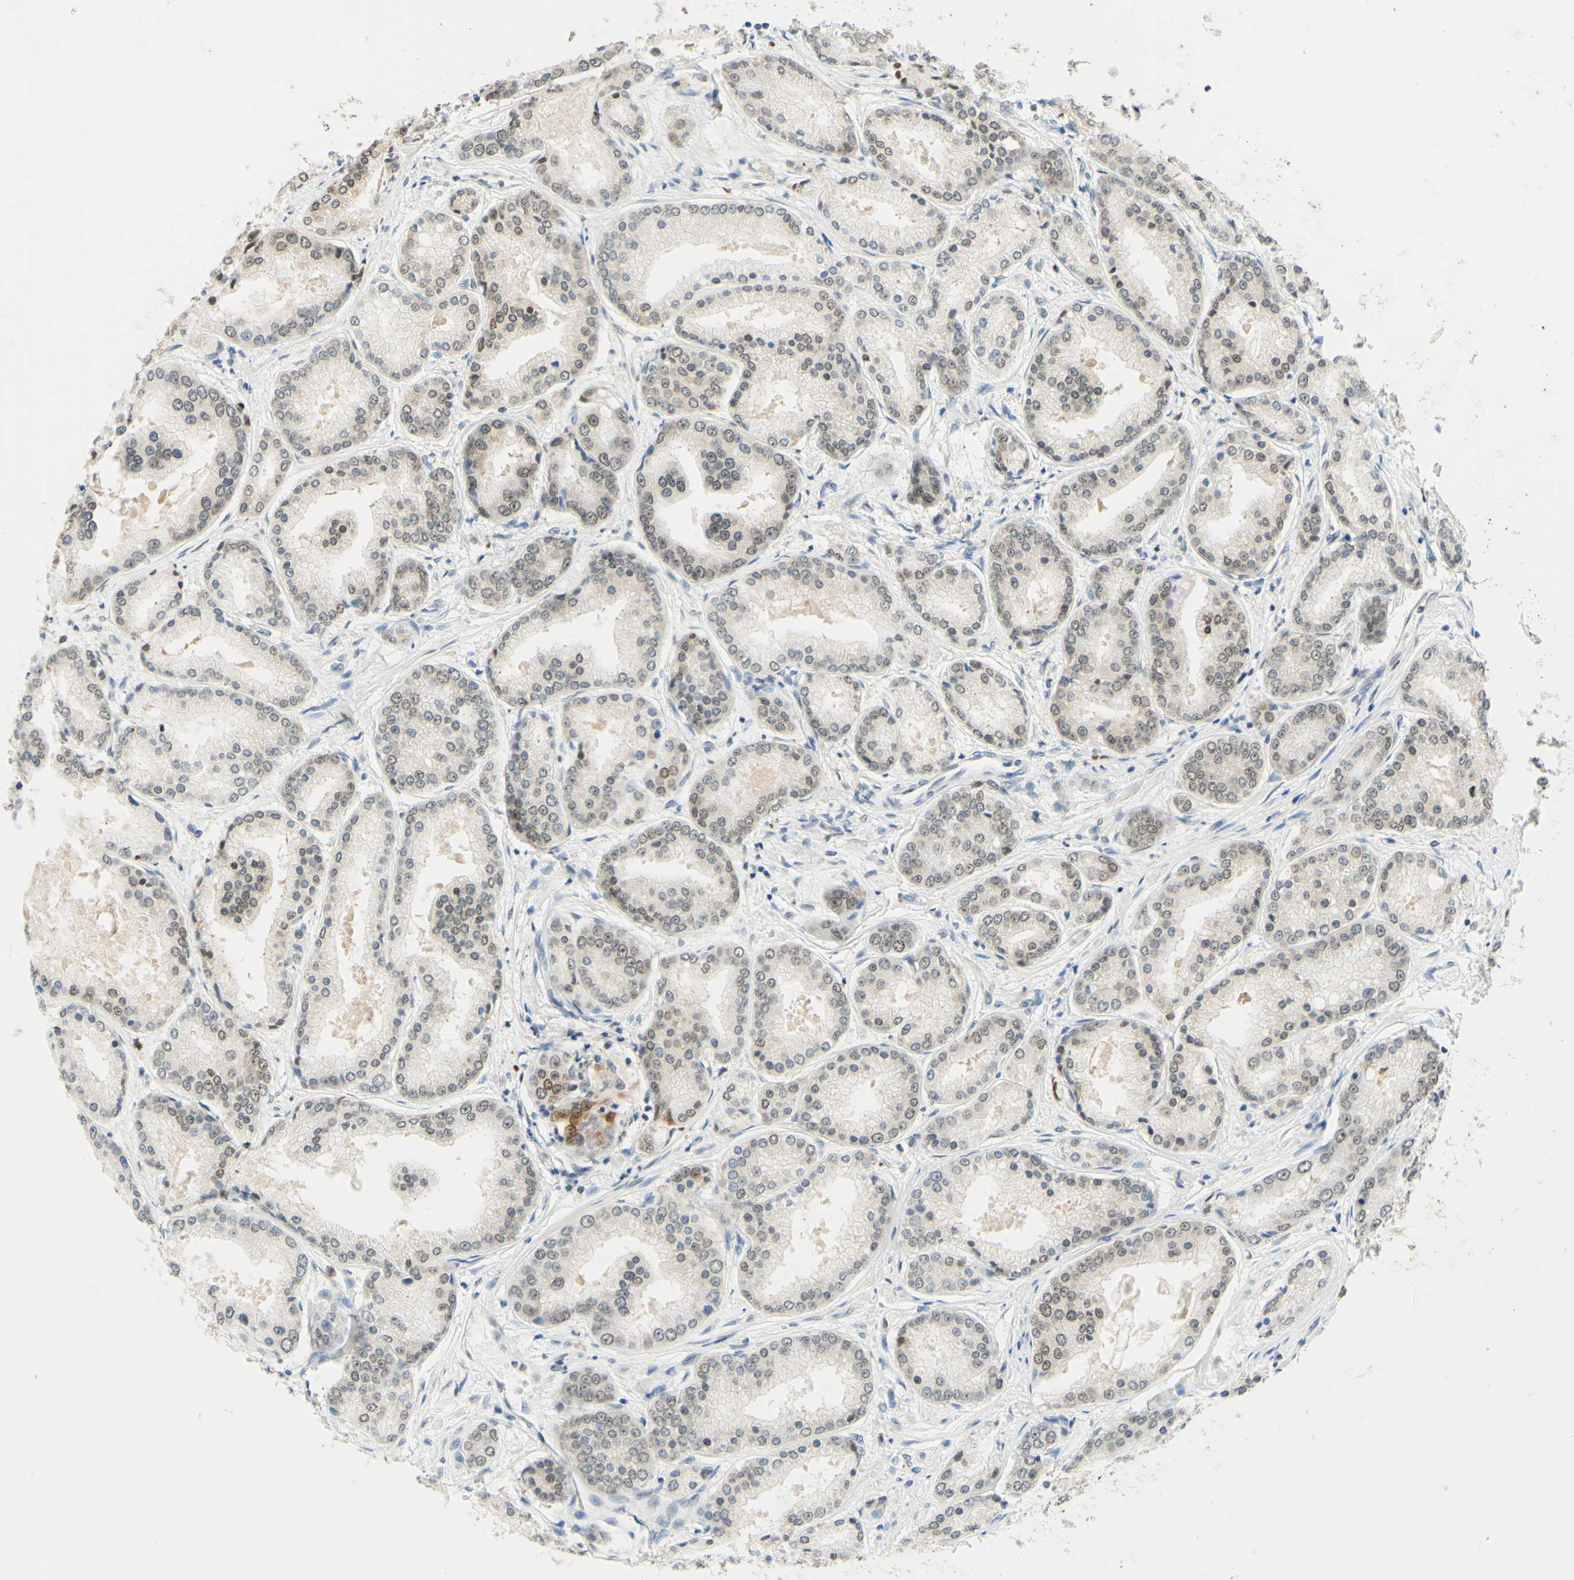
{"staining": {"intensity": "weak", "quantity": "25%-75%", "location": "nuclear"}, "tissue": "prostate cancer", "cell_type": "Tumor cells", "image_type": "cancer", "snomed": [{"axis": "morphology", "description": "Adenocarcinoma, High grade"}, {"axis": "topography", "description": "Prostate"}], "caption": "Protein staining of prostate cancer tissue shows weak nuclear expression in about 25%-75% of tumor cells.", "gene": "POLB", "patient": {"sex": "male", "age": 59}}